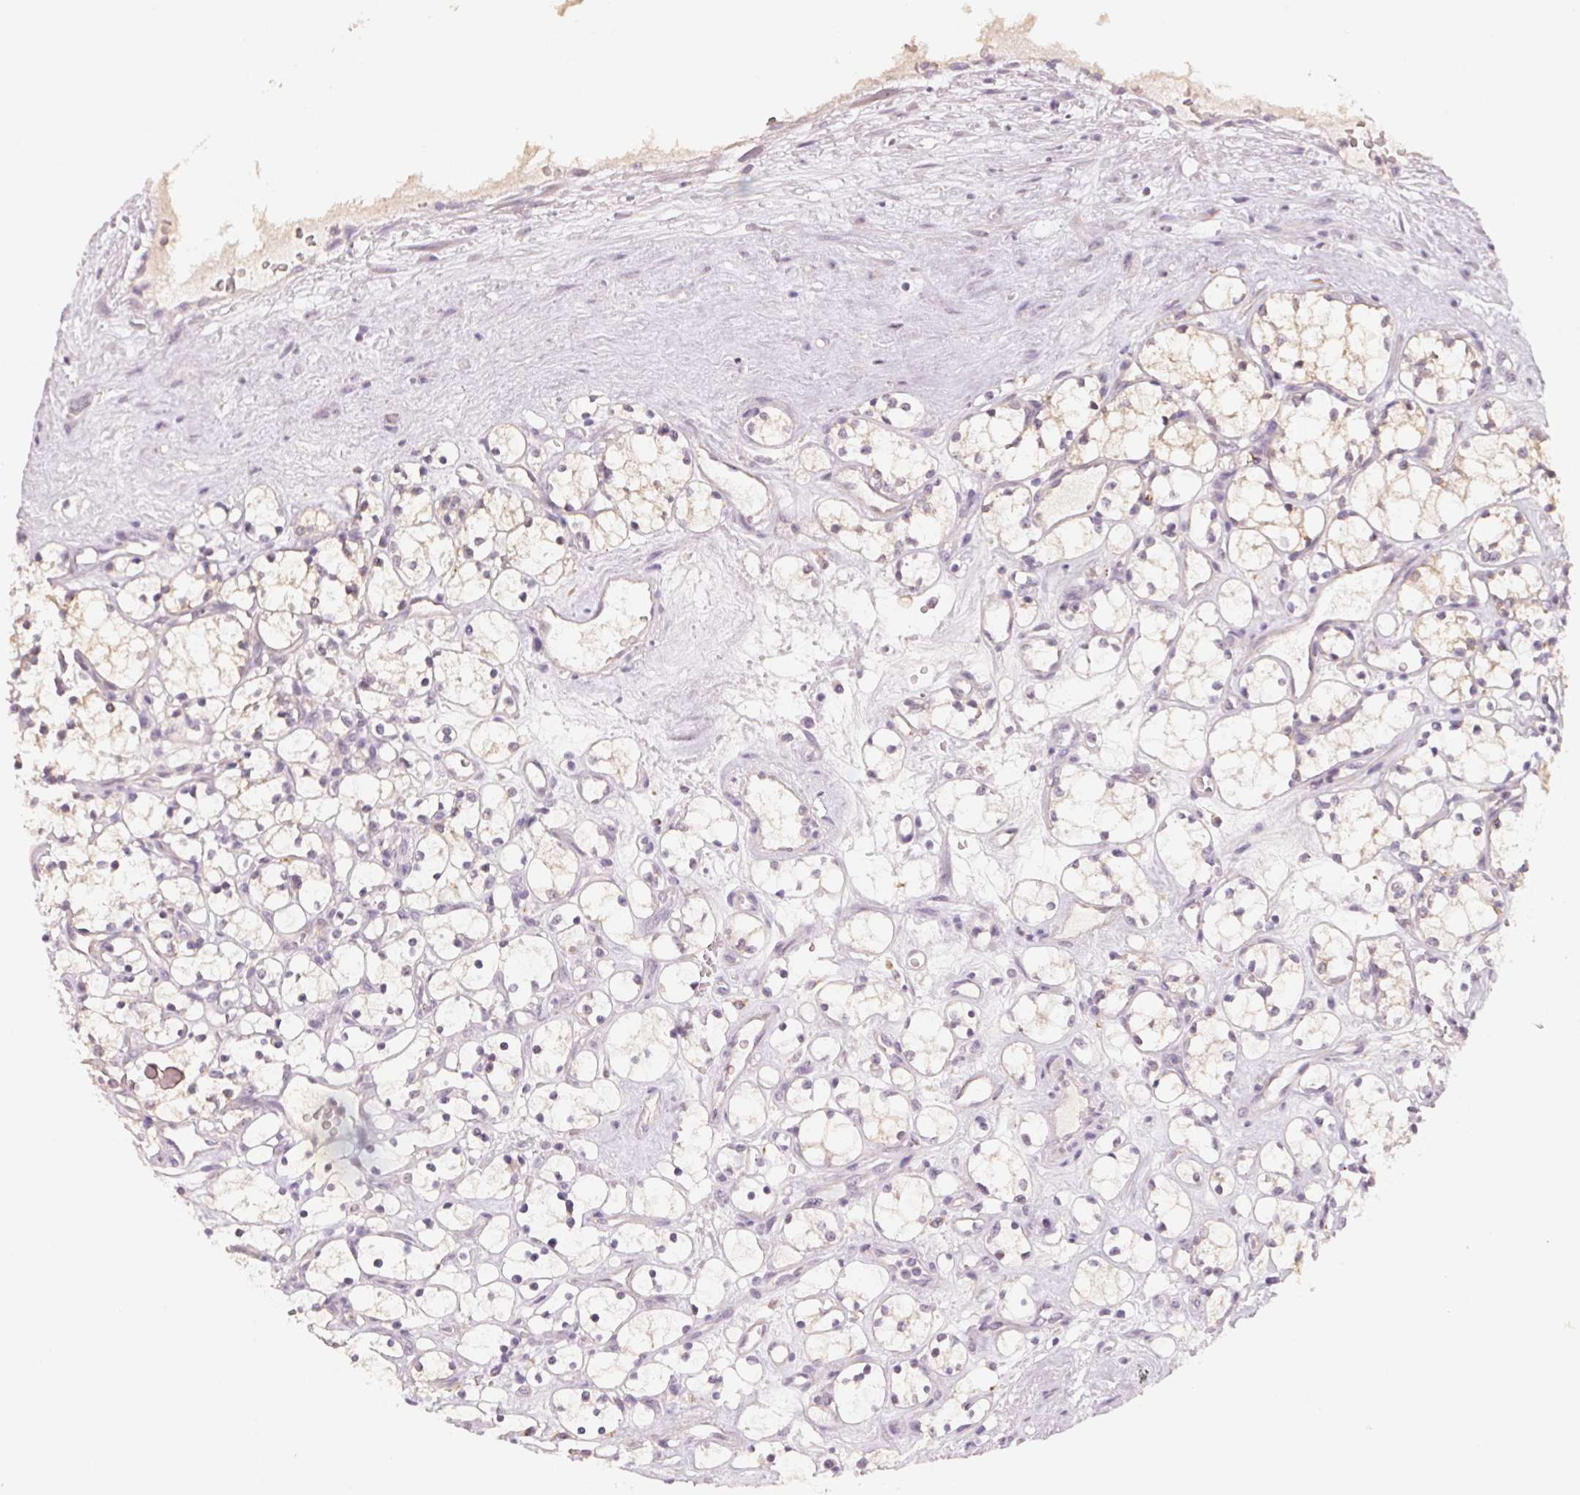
{"staining": {"intensity": "weak", "quantity": "<25%", "location": "cytoplasmic/membranous"}, "tissue": "renal cancer", "cell_type": "Tumor cells", "image_type": "cancer", "snomed": [{"axis": "morphology", "description": "Adenocarcinoma, NOS"}, {"axis": "topography", "description": "Kidney"}], "caption": "Immunohistochemistry (IHC) photomicrograph of human renal cancer stained for a protein (brown), which shows no positivity in tumor cells.", "gene": "TREH", "patient": {"sex": "female", "age": 69}}